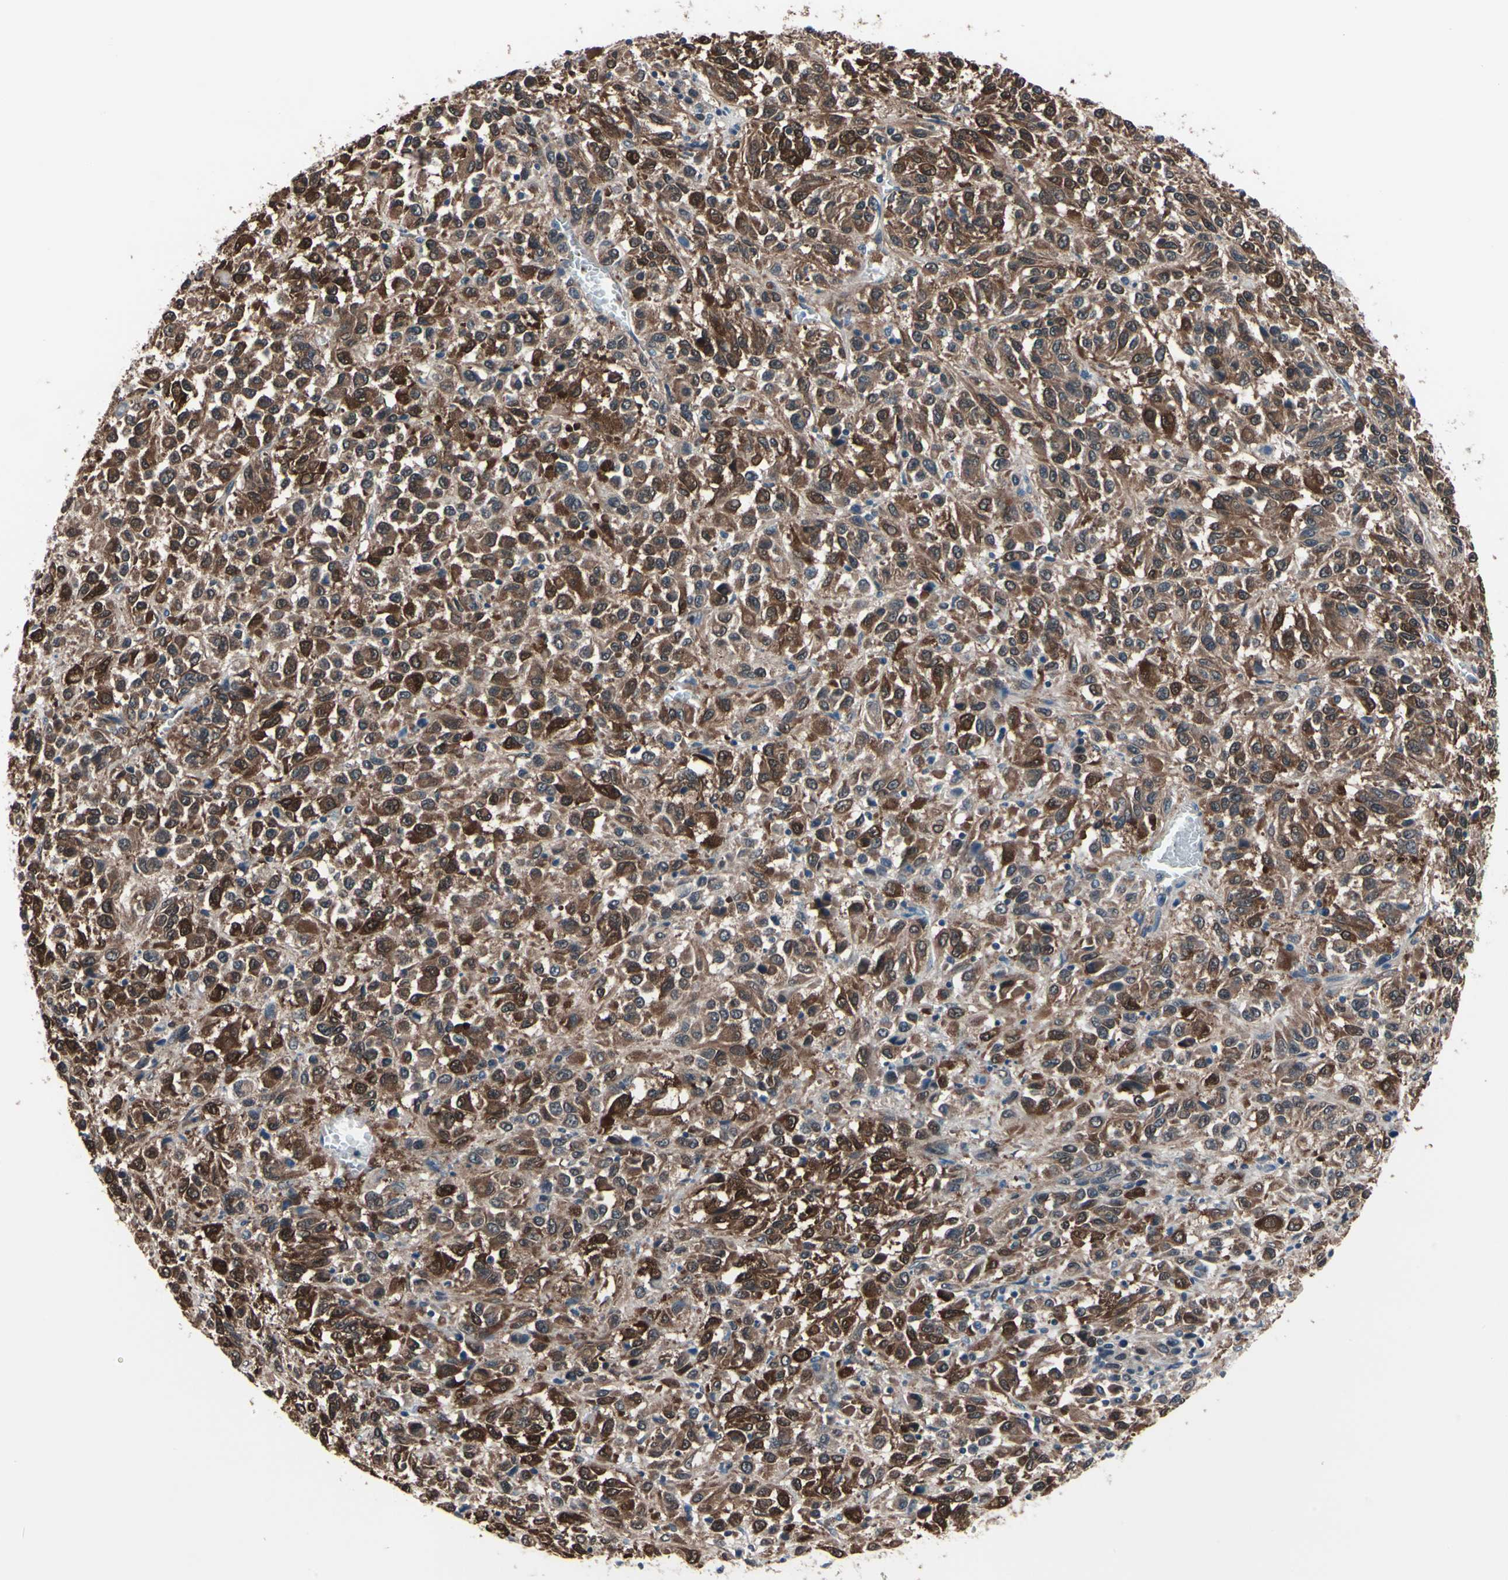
{"staining": {"intensity": "moderate", "quantity": ">75%", "location": "cytoplasmic/membranous,nuclear"}, "tissue": "melanoma", "cell_type": "Tumor cells", "image_type": "cancer", "snomed": [{"axis": "morphology", "description": "Malignant melanoma, Metastatic site"}, {"axis": "topography", "description": "Lung"}], "caption": "This is an image of immunohistochemistry staining of melanoma, which shows moderate staining in the cytoplasmic/membranous and nuclear of tumor cells.", "gene": "PRDX6", "patient": {"sex": "male", "age": 64}}